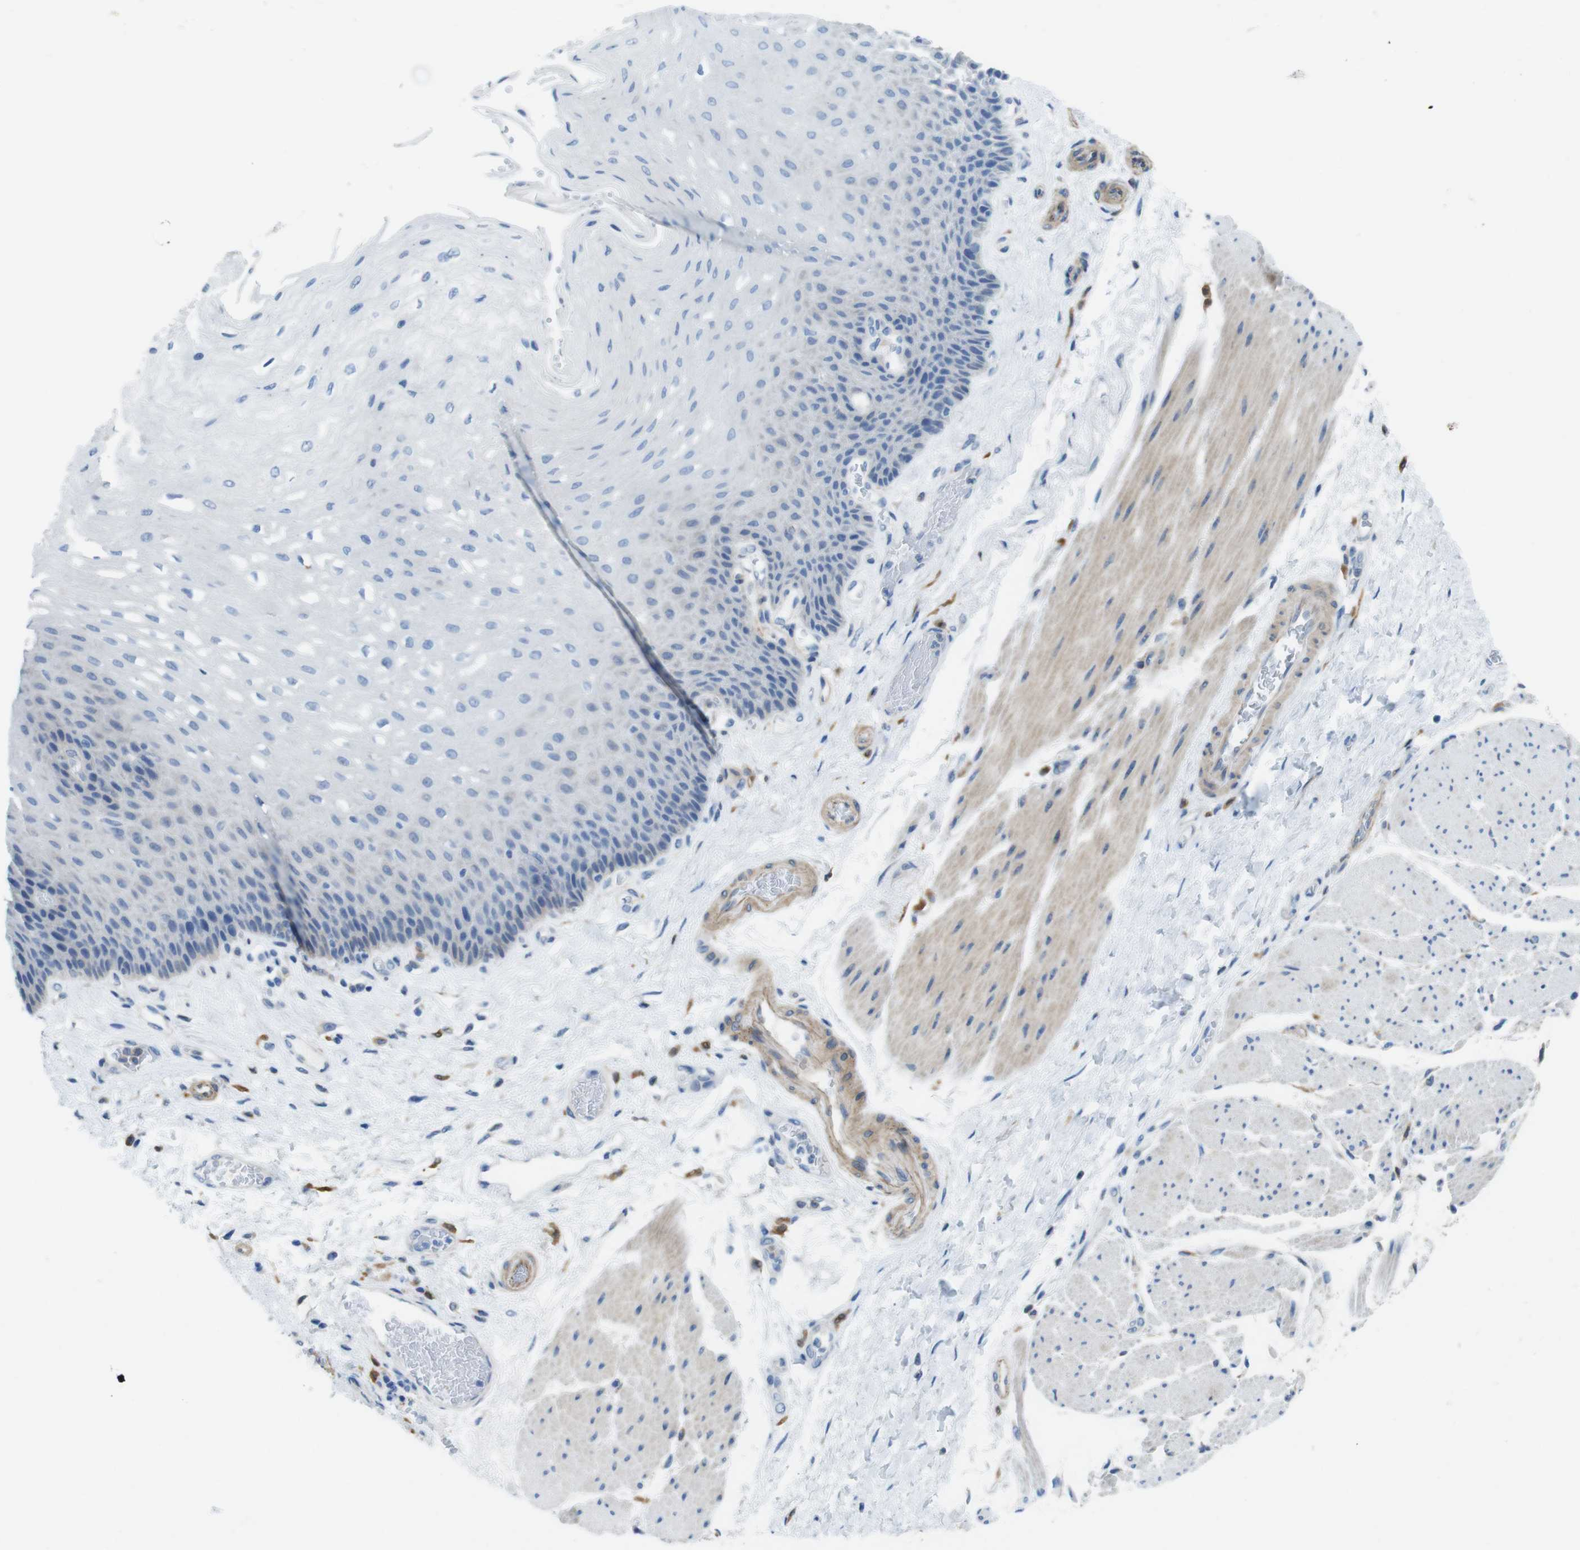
{"staining": {"intensity": "negative", "quantity": "none", "location": "none"}, "tissue": "esophagus", "cell_type": "Squamous epithelial cells", "image_type": "normal", "snomed": [{"axis": "morphology", "description": "Normal tissue, NOS"}, {"axis": "topography", "description": "Esophagus"}], "caption": "DAB immunohistochemical staining of unremarkable human esophagus reveals no significant expression in squamous epithelial cells. (Stains: DAB (3,3'-diaminobenzidine) IHC with hematoxylin counter stain, Microscopy: brightfield microscopy at high magnification).", "gene": "CLMN", "patient": {"sex": "female", "age": 72}}